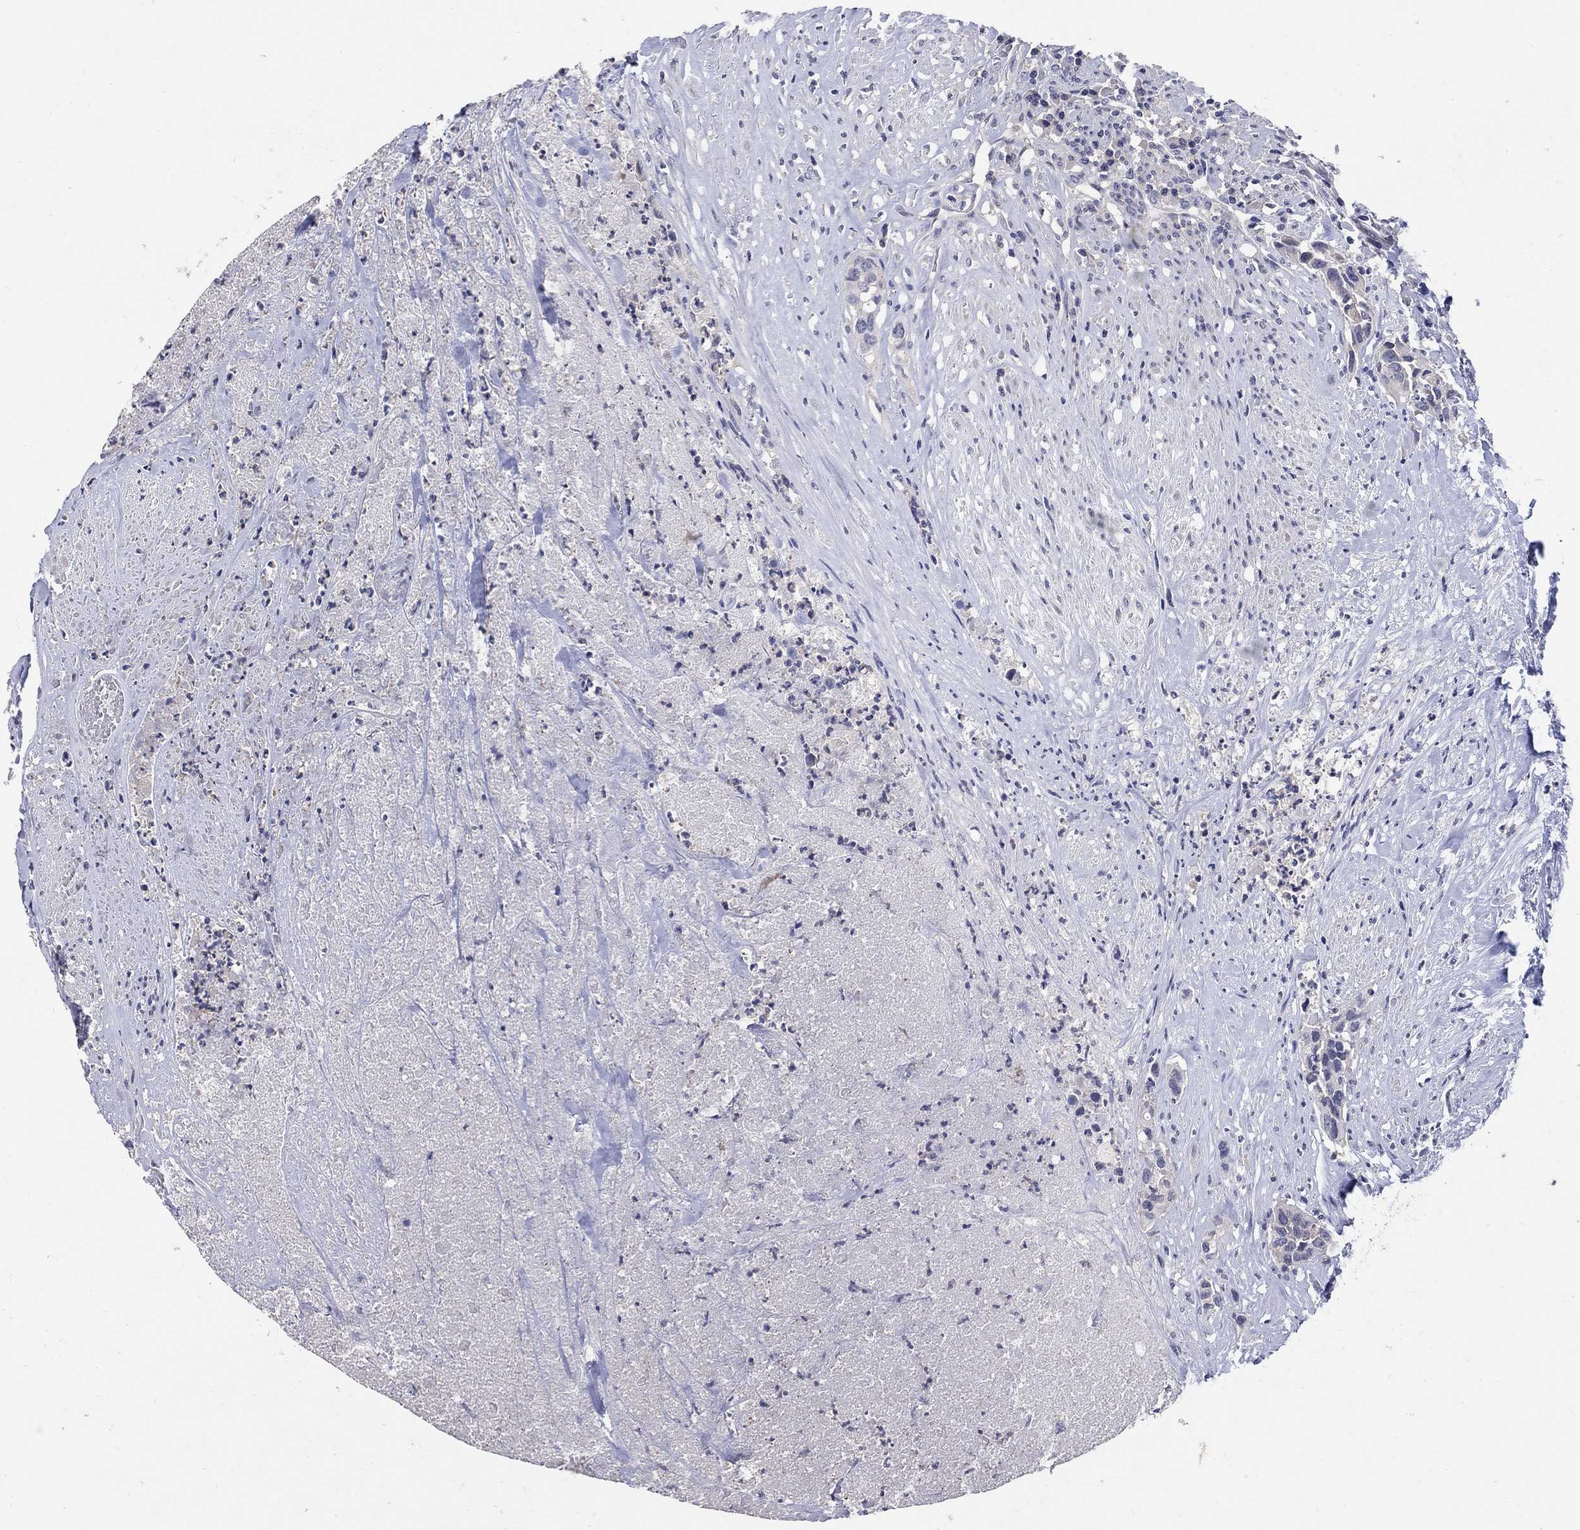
{"staining": {"intensity": "negative", "quantity": "none", "location": "none"}, "tissue": "urothelial cancer", "cell_type": "Tumor cells", "image_type": "cancer", "snomed": [{"axis": "morphology", "description": "Urothelial carcinoma, High grade"}, {"axis": "topography", "description": "Urinary bladder"}], "caption": "Immunohistochemical staining of human urothelial cancer reveals no significant positivity in tumor cells. (Brightfield microscopy of DAB (3,3'-diaminobenzidine) immunohistochemistry (IHC) at high magnification).", "gene": "CETN1", "patient": {"sex": "female", "age": 73}}